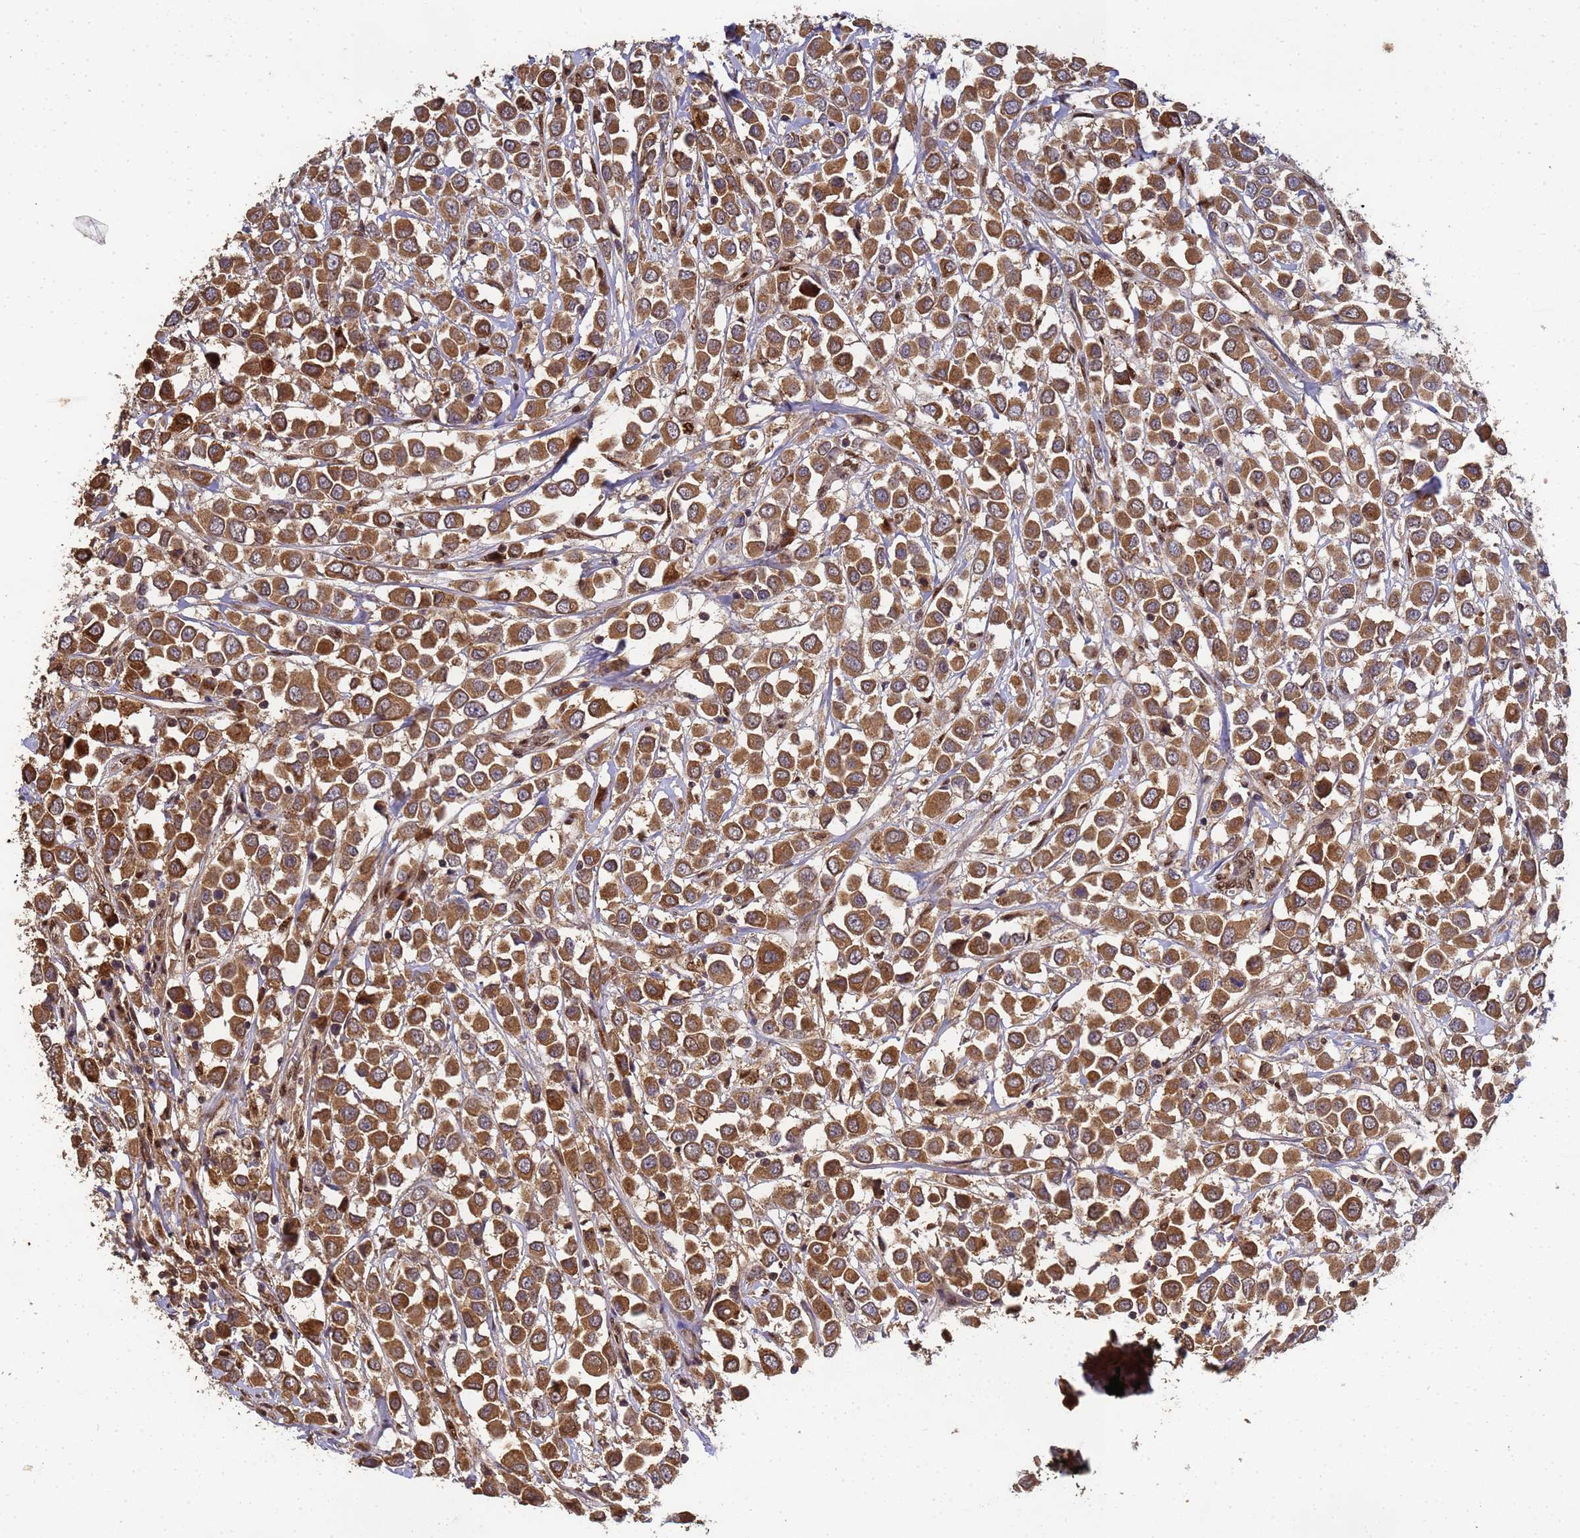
{"staining": {"intensity": "strong", "quantity": ">75%", "location": "cytoplasmic/membranous"}, "tissue": "breast cancer", "cell_type": "Tumor cells", "image_type": "cancer", "snomed": [{"axis": "morphology", "description": "Duct carcinoma"}, {"axis": "topography", "description": "Breast"}], "caption": "Immunohistochemistry staining of breast cancer, which shows high levels of strong cytoplasmic/membranous staining in about >75% of tumor cells indicating strong cytoplasmic/membranous protein positivity. The staining was performed using DAB (brown) for protein detection and nuclei were counterstained in hematoxylin (blue).", "gene": "SECISBP2", "patient": {"sex": "female", "age": 61}}